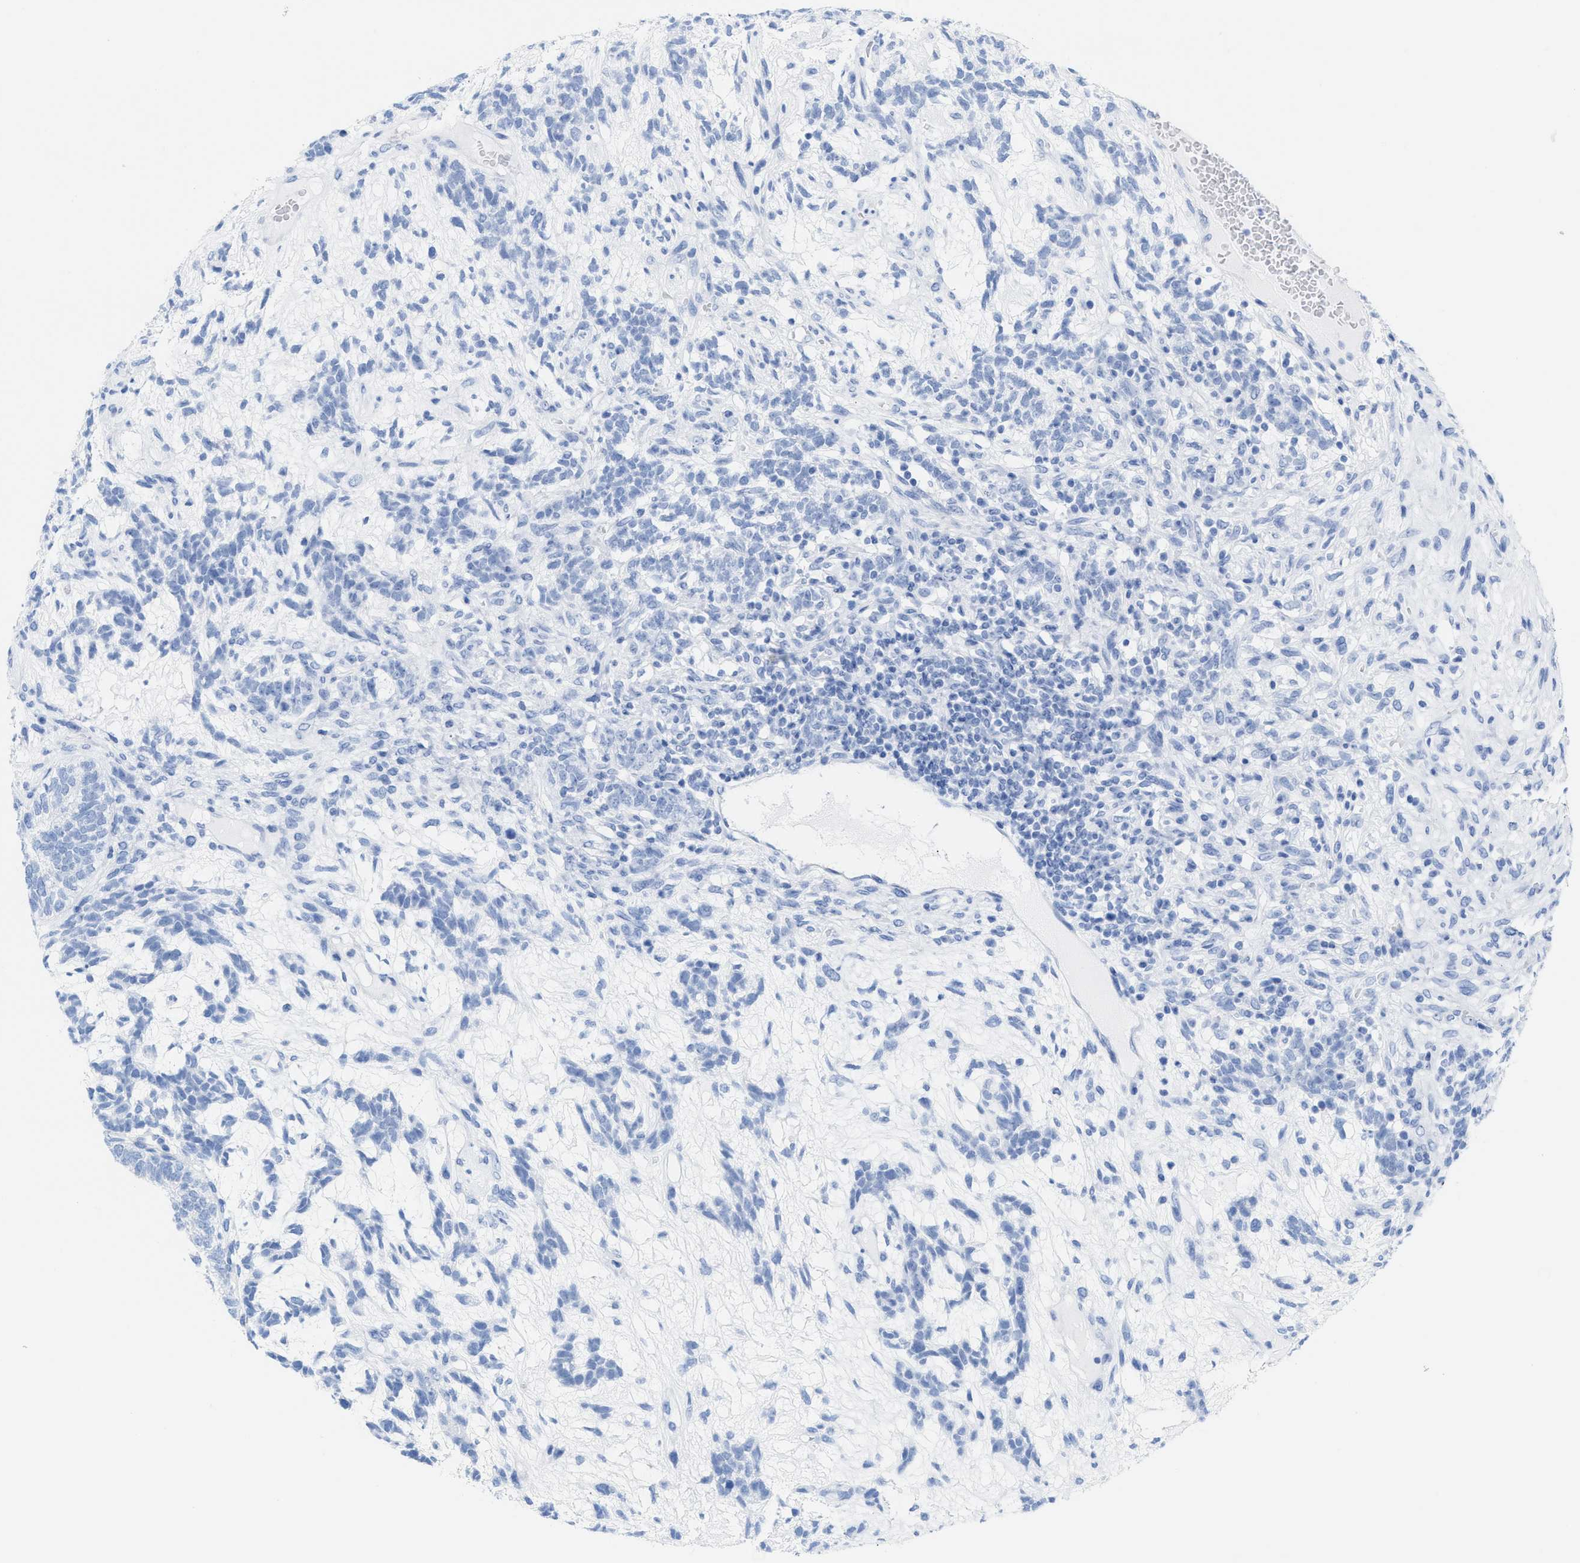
{"staining": {"intensity": "negative", "quantity": "none", "location": "none"}, "tissue": "testis cancer", "cell_type": "Tumor cells", "image_type": "cancer", "snomed": [{"axis": "morphology", "description": "Seminoma, NOS"}, {"axis": "topography", "description": "Testis"}], "caption": "Immunohistochemical staining of testis cancer exhibits no significant staining in tumor cells. (DAB immunohistochemistry with hematoxylin counter stain).", "gene": "CPA1", "patient": {"sex": "male", "age": 28}}